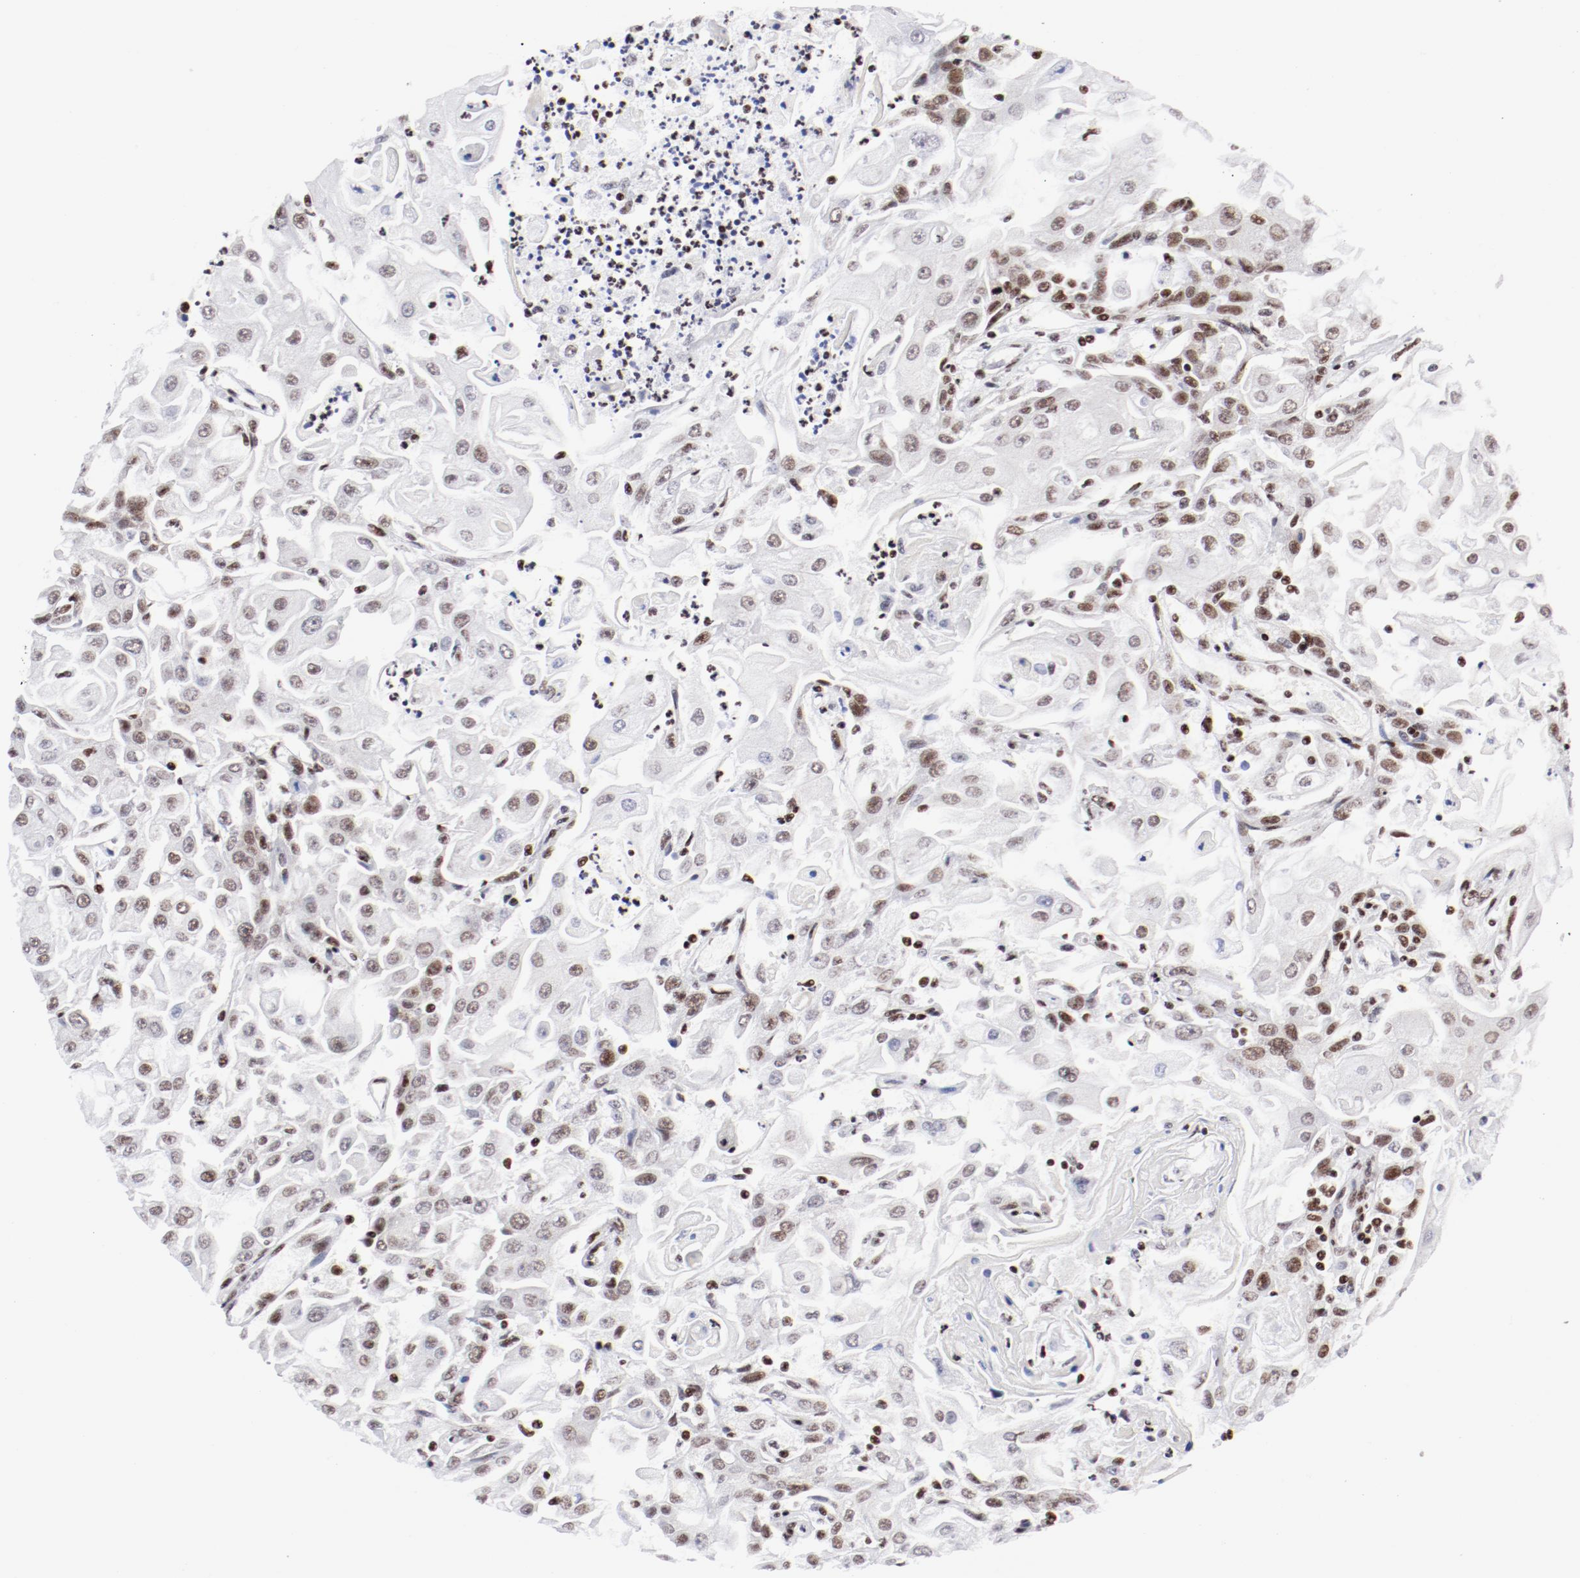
{"staining": {"intensity": "moderate", "quantity": ">75%", "location": "nuclear"}, "tissue": "head and neck cancer", "cell_type": "Tumor cells", "image_type": "cancer", "snomed": [{"axis": "morphology", "description": "Squamous cell carcinoma, NOS"}, {"axis": "topography", "description": "Oral tissue"}, {"axis": "topography", "description": "Head-Neck"}], "caption": "Tumor cells display medium levels of moderate nuclear positivity in about >75% of cells in human head and neck squamous cell carcinoma. (brown staining indicates protein expression, while blue staining denotes nuclei).", "gene": "NFYB", "patient": {"sex": "female", "age": 76}}